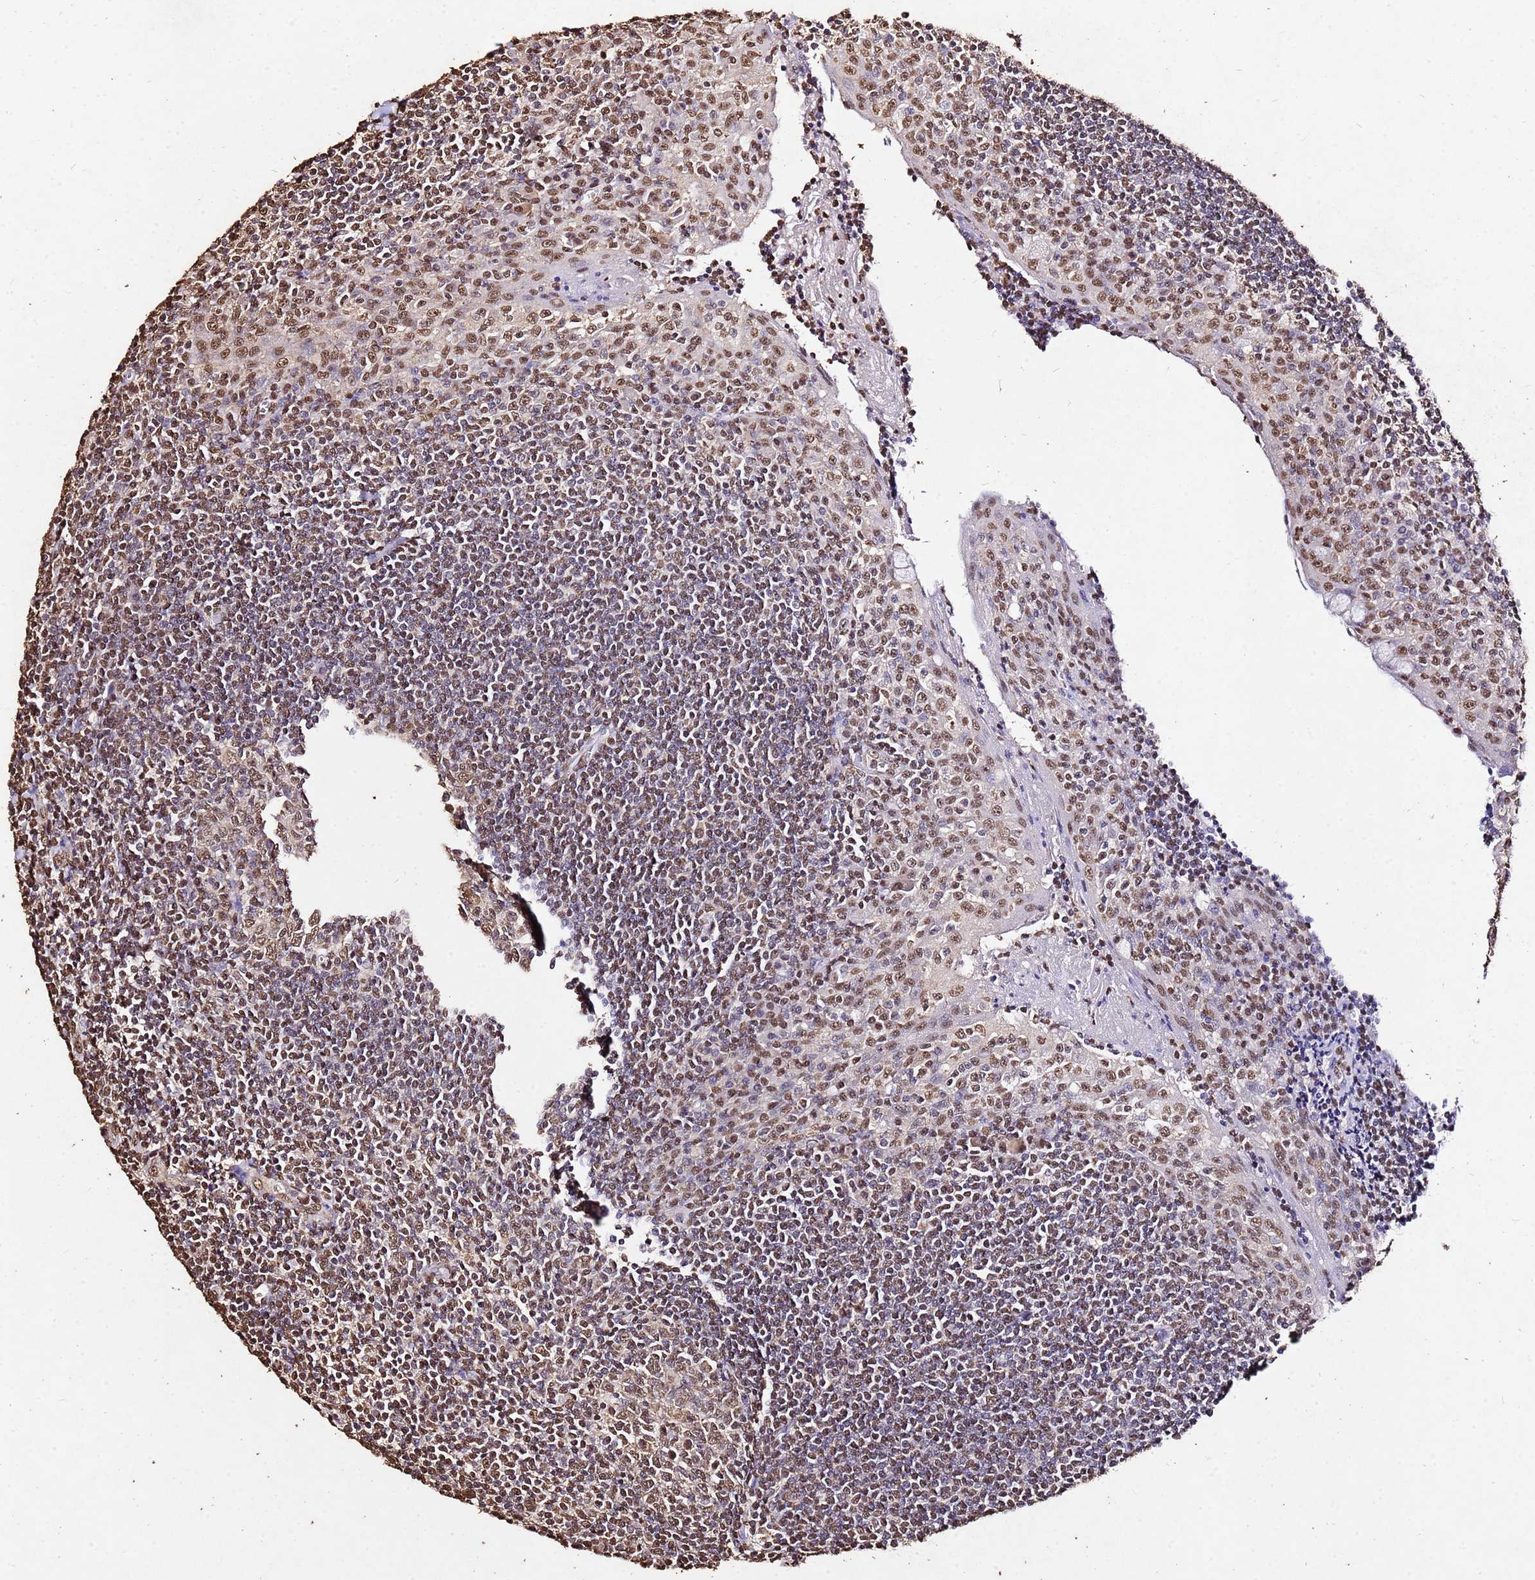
{"staining": {"intensity": "moderate", "quantity": ">75%", "location": "nuclear"}, "tissue": "tonsil", "cell_type": "Germinal center cells", "image_type": "normal", "snomed": [{"axis": "morphology", "description": "Normal tissue, NOS"}, {"axis": "topography", "description": "Tonsil"}], "caption": "Normal tonsil was stained to show a protein in brown. There is medium levels of moderate nuclear positivity in approximately >75% of germinal center cells. (DAB IHC, brown staining for protein, blue staining for nuclei).", "gene": "MYOCD", "patient": {"sex": "male", "age": 27}}